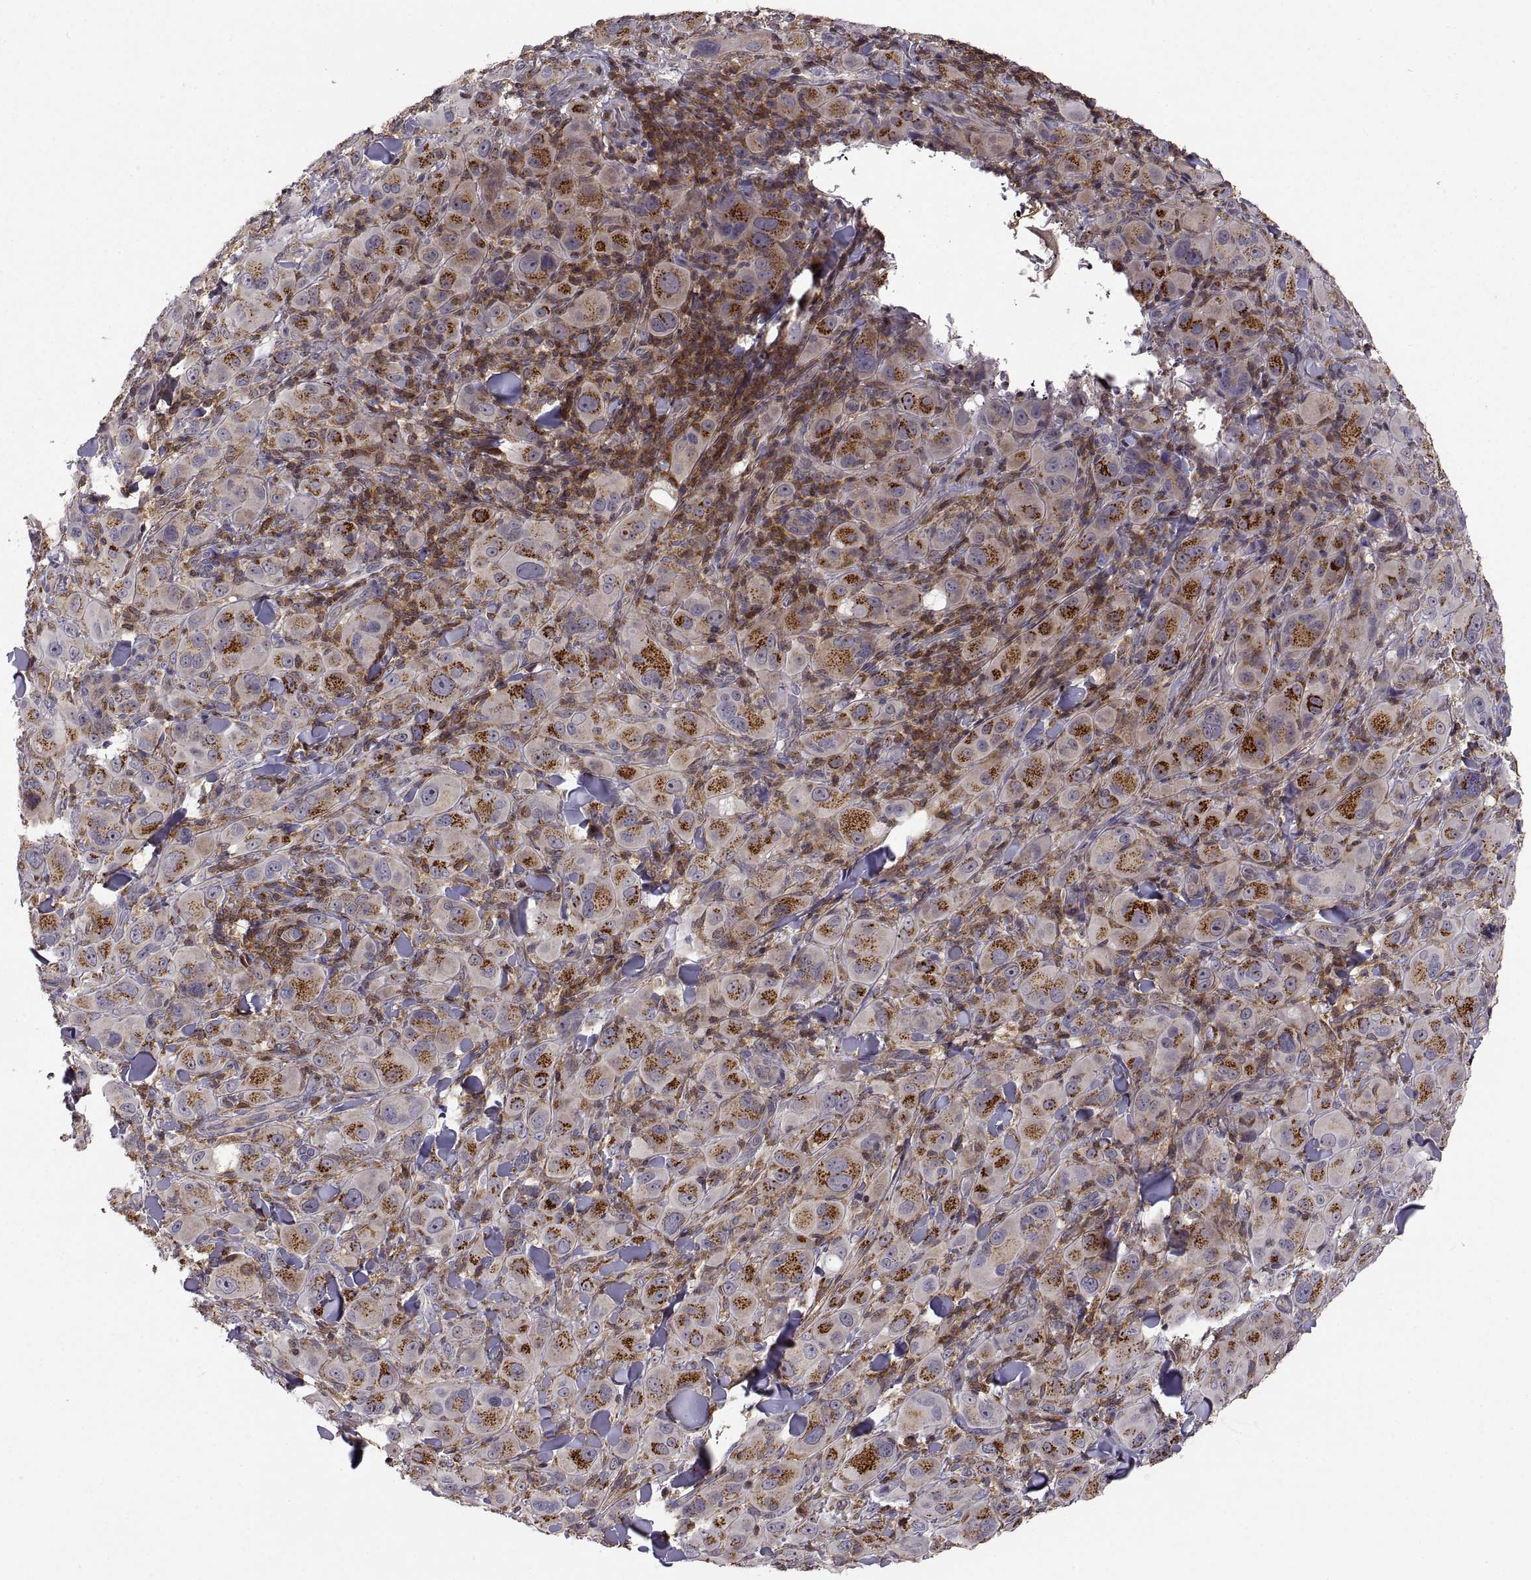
{"staining": {"intensity": "strong", "quantity": ">75%", "location": "cytoplasmic/membranous"}, "tissue": "melanoma", "cell_type": "Tumor cells", "image_type": "cancer", "snomed": [{"axis": "morphology", "description": "Malignant melanoma, NOS"}, {"axis": "topography", "description": "Skin"}], "caption": "This micrograph demonstrates immunohistochemistry (IHC) staining of melanoma, with high strong cytoplasmic/membranous positivity in approximately >75% of tumor cells.", "gene": "ACAP1", "patient": {"sex": "female", "age": 87}}